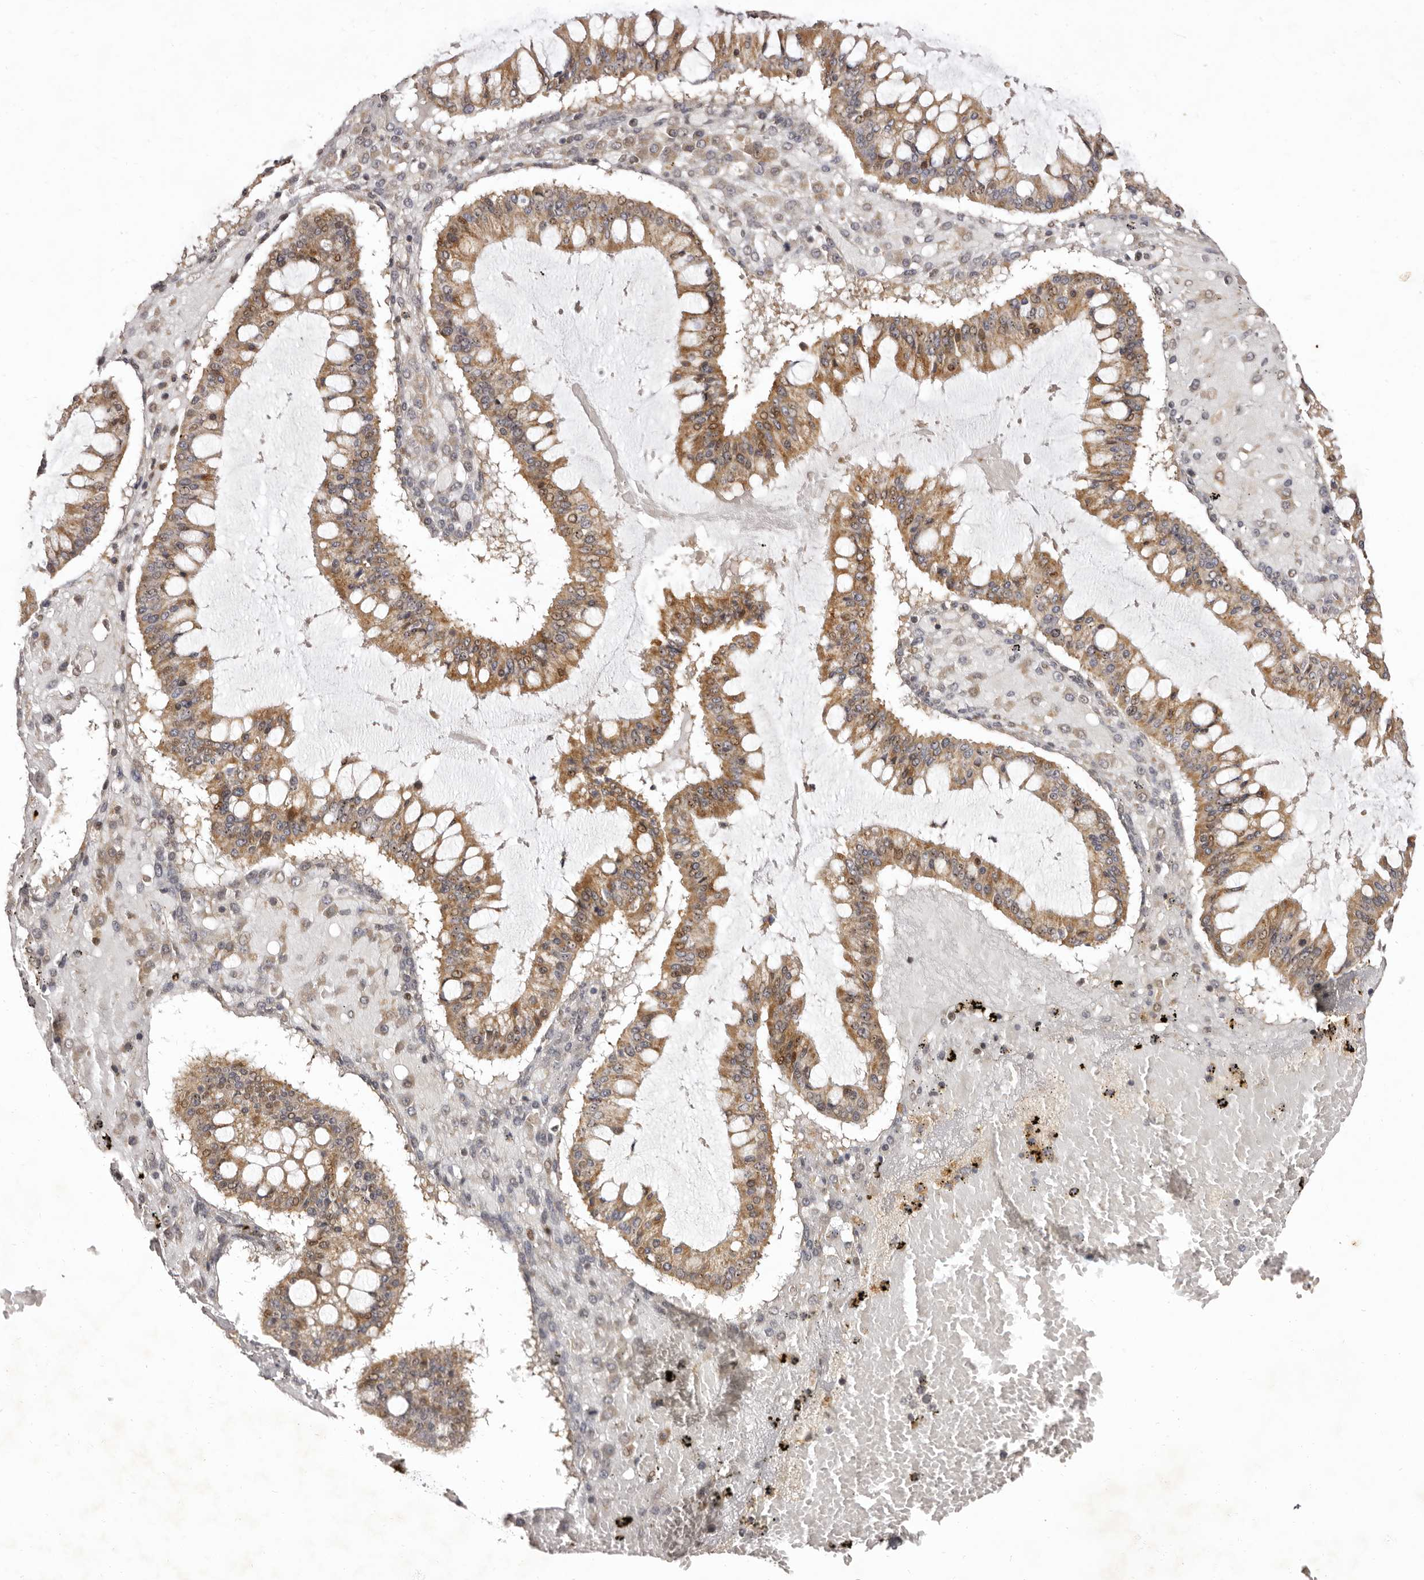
{"staining": {"intensity": "moderate", "quantity": ">75%", "location": "cytoplasmic/membranous,nuclear"}, "tissue": "ovarian cancer", "cell_type": "Tumor cells", "image_type": "cancer", "snomed": [{"axis": "morphology", "description": "Cystadenocarcinoma, mucinous, NOS"}, {"axis": "topography", "description": "Ovary"}], "caption": "The micrograph demonstrates immunohistochemical staining of ovarian cancer (mucinous cystadenocarcinoma). There is moderate cytoplasmic/membranous and nuclear positivity is appreciated in approximately >75% of tumor cells.", "gene": "ZNF326", "patient": {"sex": "female", "age": 73}}